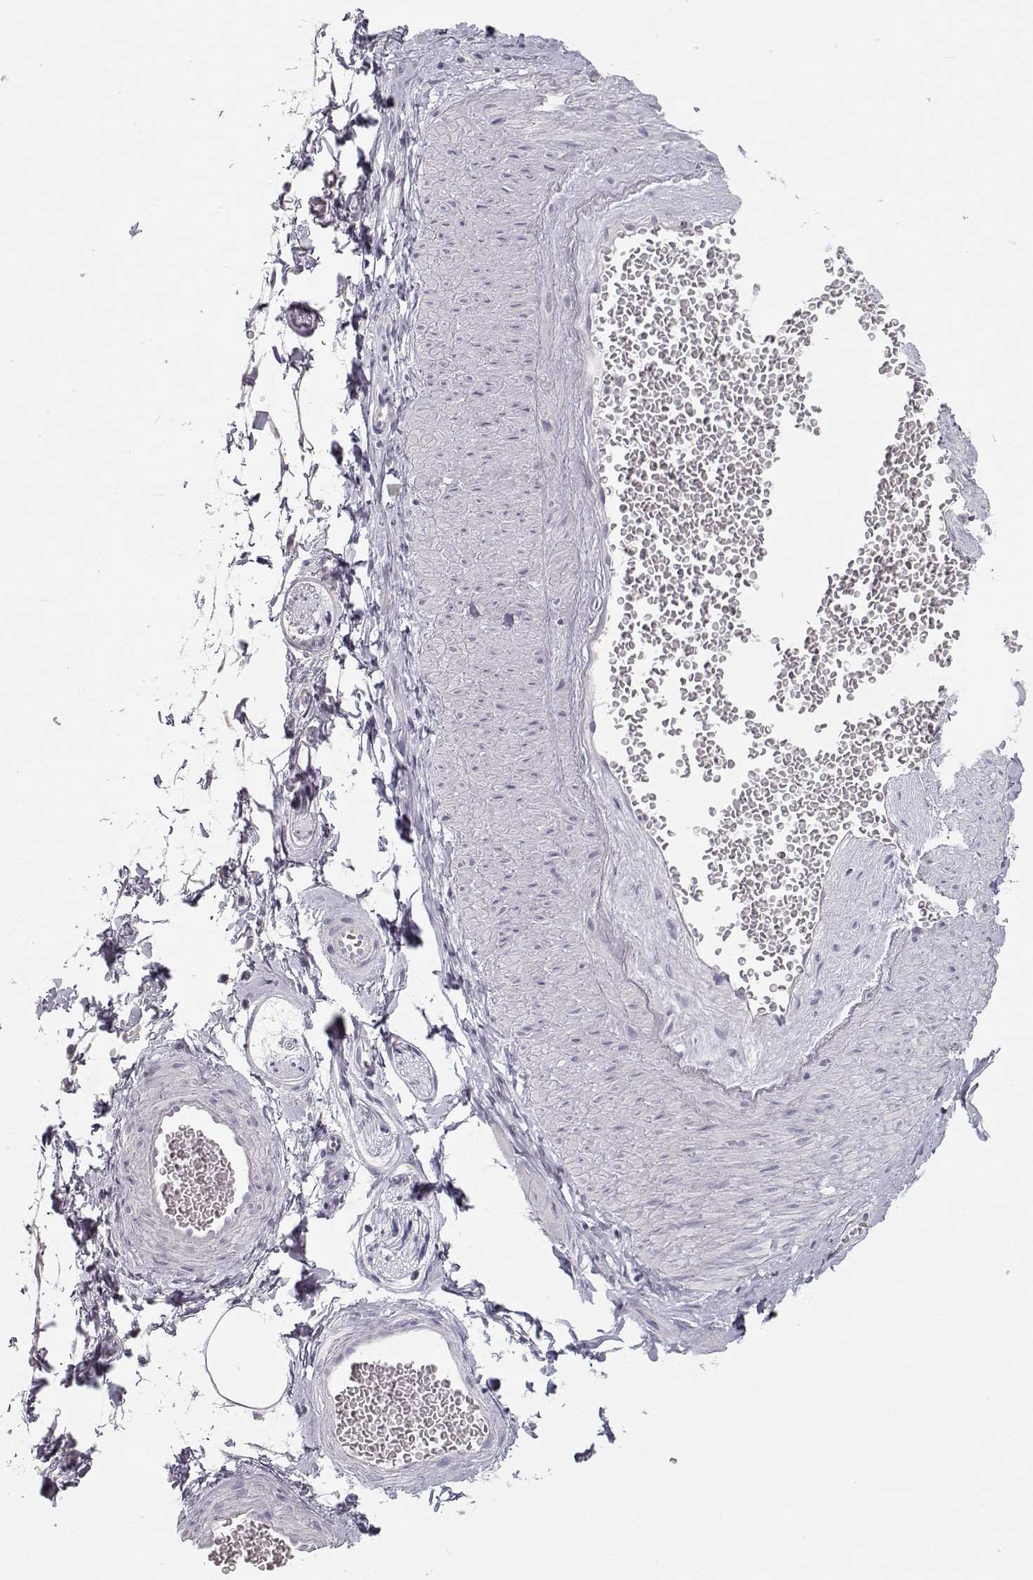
{"staining": {"intensity": "negative", "quantity": "none", "location": "none"}, "tissue": "adipose tissue", "cell_type": "Adipocytes", "image_type": "normal", "snomed": [{"axis": "morphology", "description": "Normal tissue, NOS"}, {"axis": "topography", "description": "Smooth muscle"}, {"axis": "topography", "description": "Peripheral nerve tissue"}], "caption": "High power microscopy histopathology image of an IHC photomicrograph of normal adipose tissue, revealing no significant positivity in adipocytes. Nuclei are stained in blue.", "gene": "NUTM1", "patient": {"sex": "male", "age": 22}}